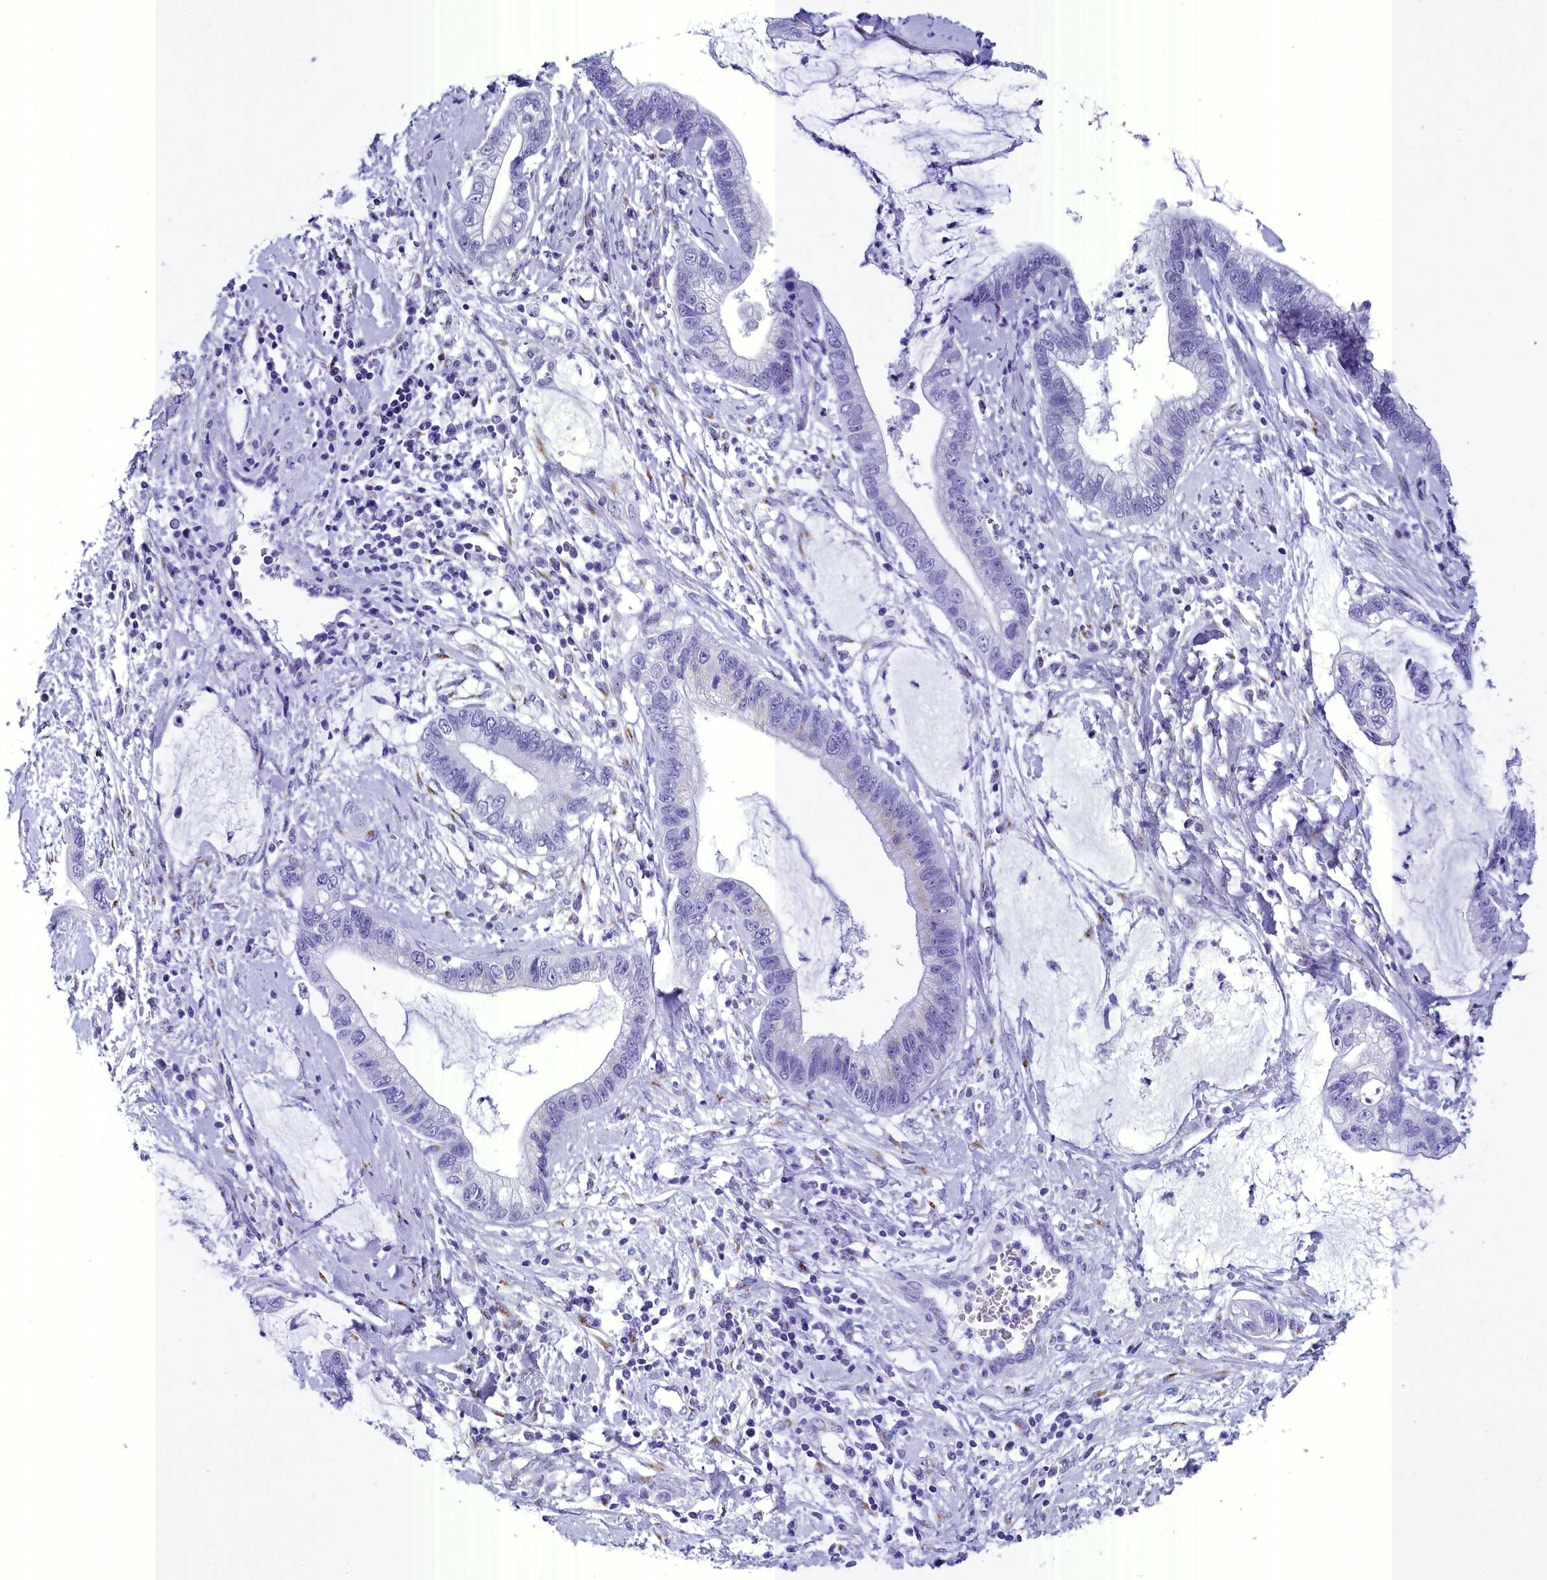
{"staining": {"intensity": "negative", "quantity": "none", "location": "none"}, "tissue": "cervical cancer", "cell_type": "Tumor cells", "image_type": "cancer", "snomed": [{"axis": "morphology", "description": "Adenocarcinoma, NOS"}, {"axis": "topography", "description": "Cervix"}], "caption": "A high-resolution photomicrograph shows immunohistochemistry staining of cervical adenocarcinoma, which displays no significant staining in tumor cells. Nuclei are stained in blue.", "gene": "AP3B2", "patient": {"sex": "female", "age": 44}}